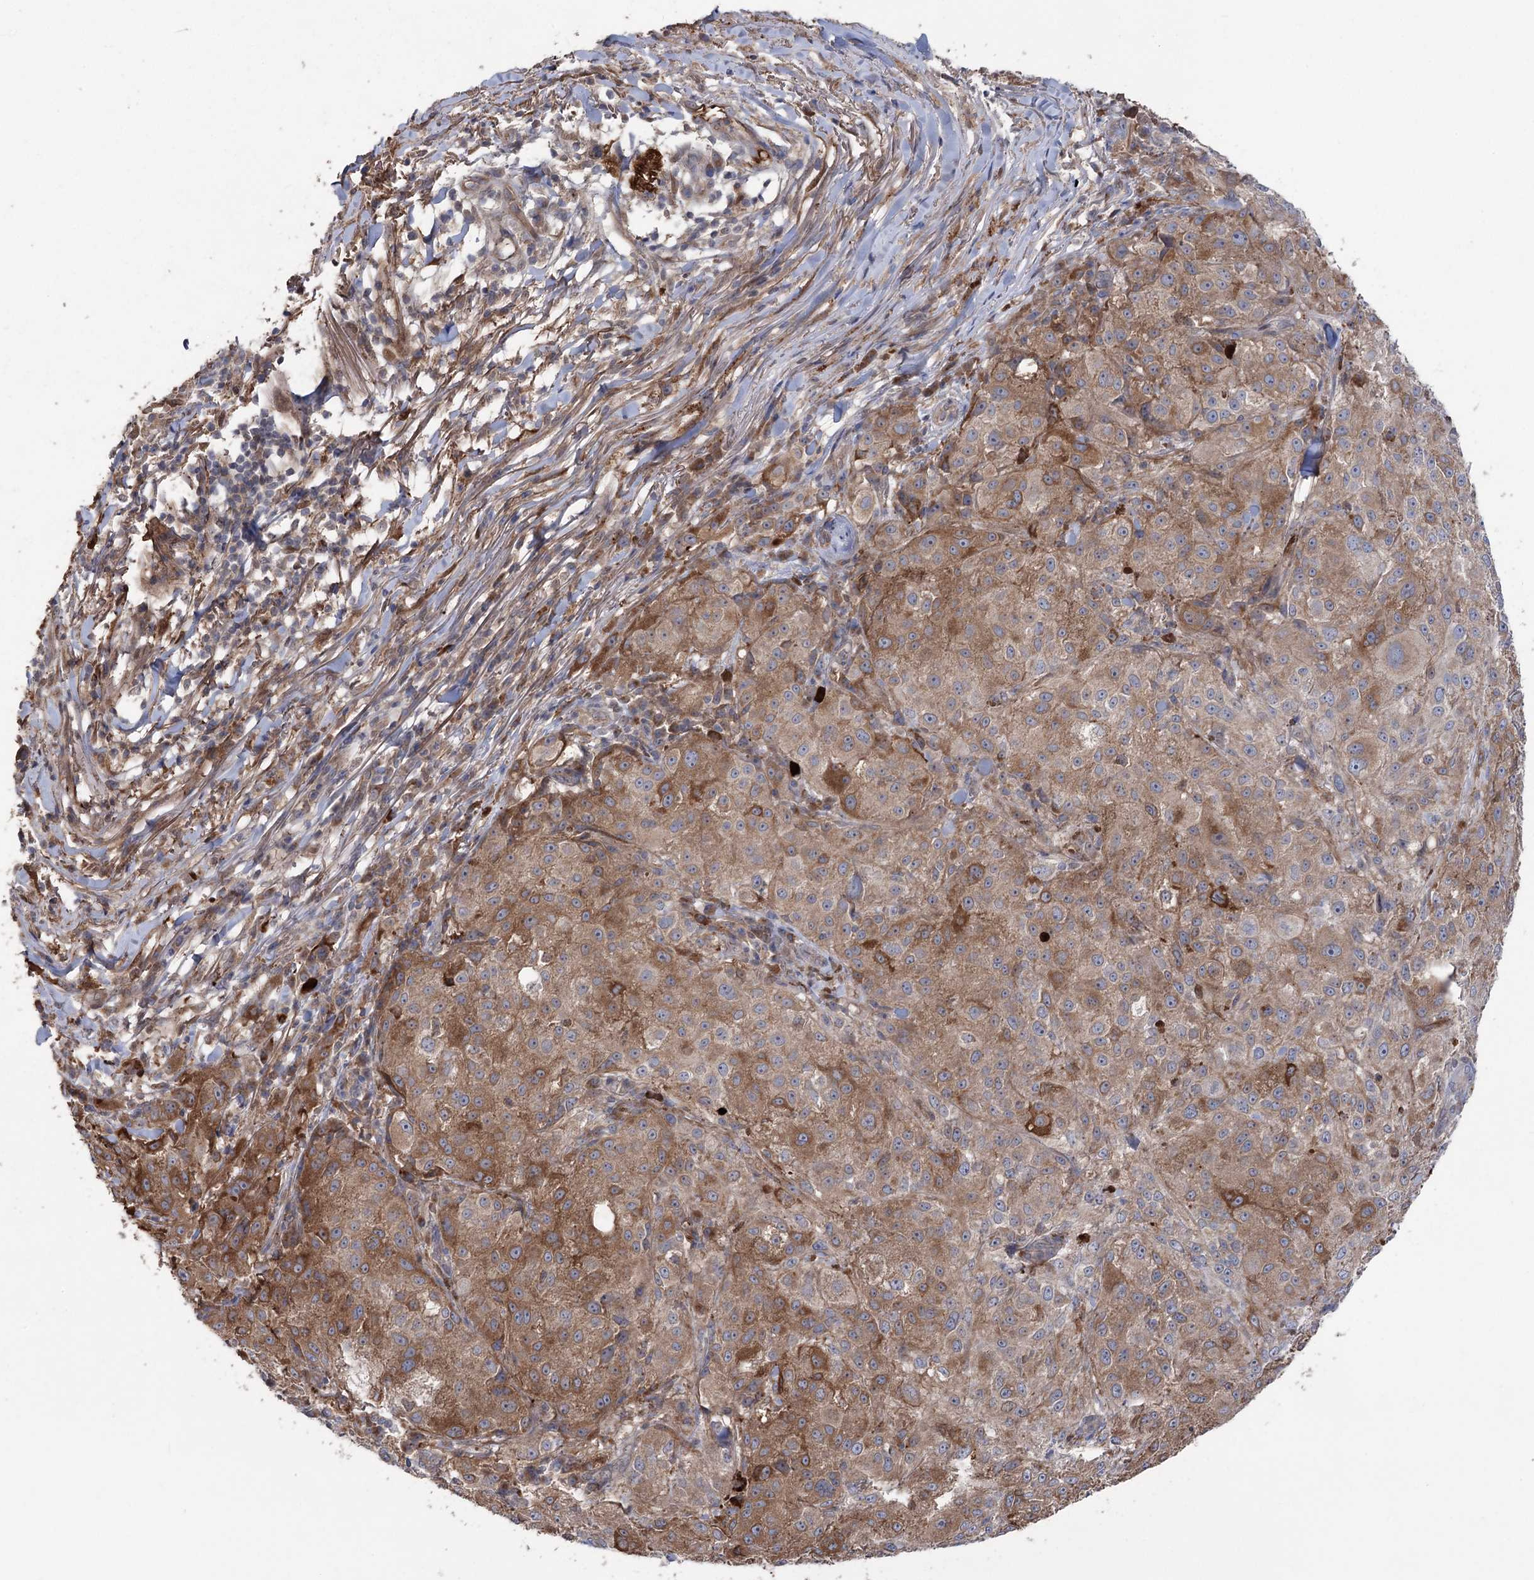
{"staining": {"intensity": "moderate", "quantity": ">75%", "location": "cytoplasmic/membranous"}, "tissue": "melanoma", "cell_type": "Tumor cells", "image_type": "cancer", "snomed": [{"axis": "morphology", "description": "Necrosis, NOS"}, {"axis": "morphology", "description": "Malignant melanoma, NOS"}, {"axis": "topography", "description": "Skin"}], "caption": "Immunohistochemistry image of melanoma stained for a protein (brown), which reveals medium levels of moderate cytoplasmic/membranous expression in approximately >75% of tumor cells.", "gene": "OTUD1", "patient": {"sex": "female", "age": 87}}